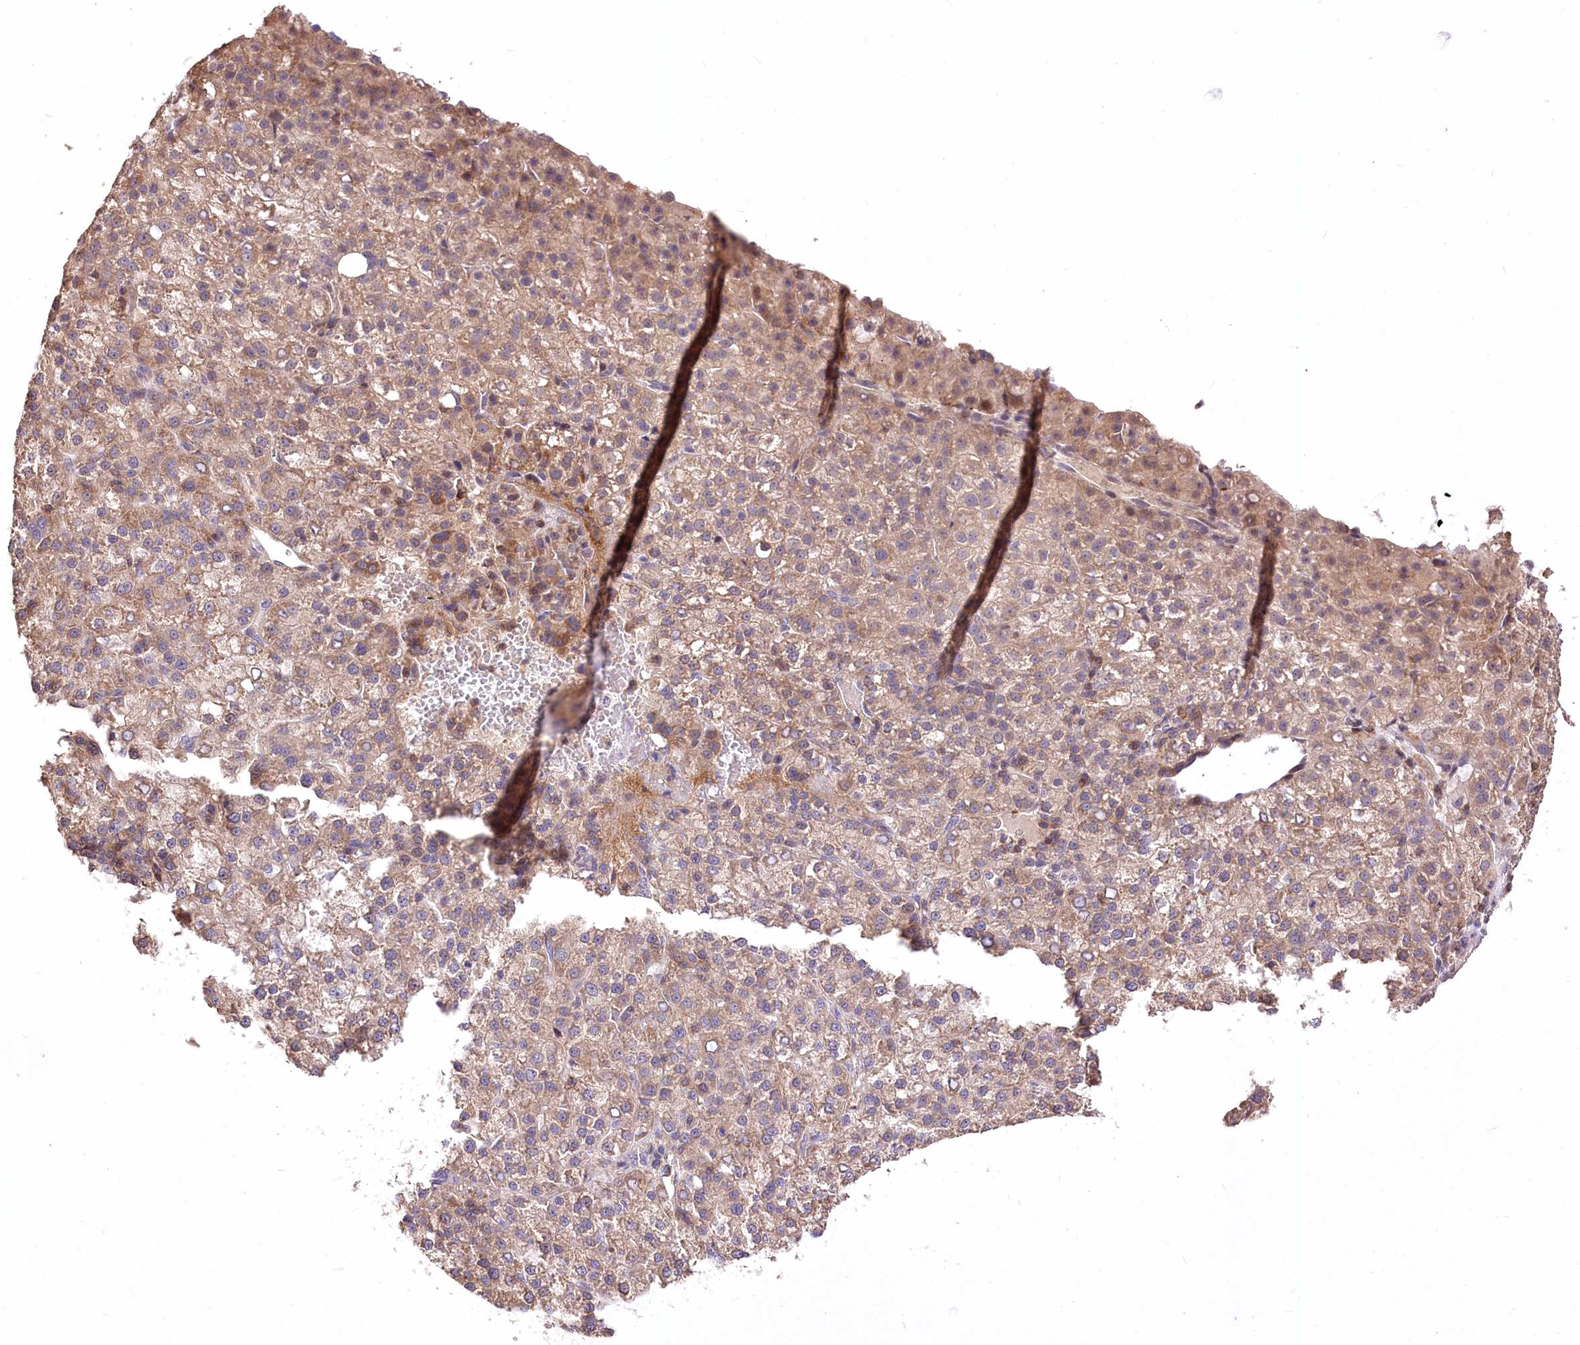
{"staining": {"intensity": "weak", "quantity": "25%-75%", "location": "cytoplasmic/membranous"}, "tissue": "liver cancer", "cell_type": "Tumor cells", "image_type": "cancer", "snomed": [{"axis": "morphology", "description": "Carcinoma, Hepatocellular, NOS"}, {"axis": "topography", "description": "Liver"}], "caption": "Protein expression analysis of liver cancer (hepatocellular carcinoma) exhibits weak cytoplasmic/membranous staining in approximately 25%-75% of tumor cells. (Stains: DAB (3,3'-diaminobenzidine) in brown, nuclei in blue, Microscopy: brightfield microscopy at high magnification).", "gene": "SERGEF", "patient": {"sex": "female", "age": 58}}